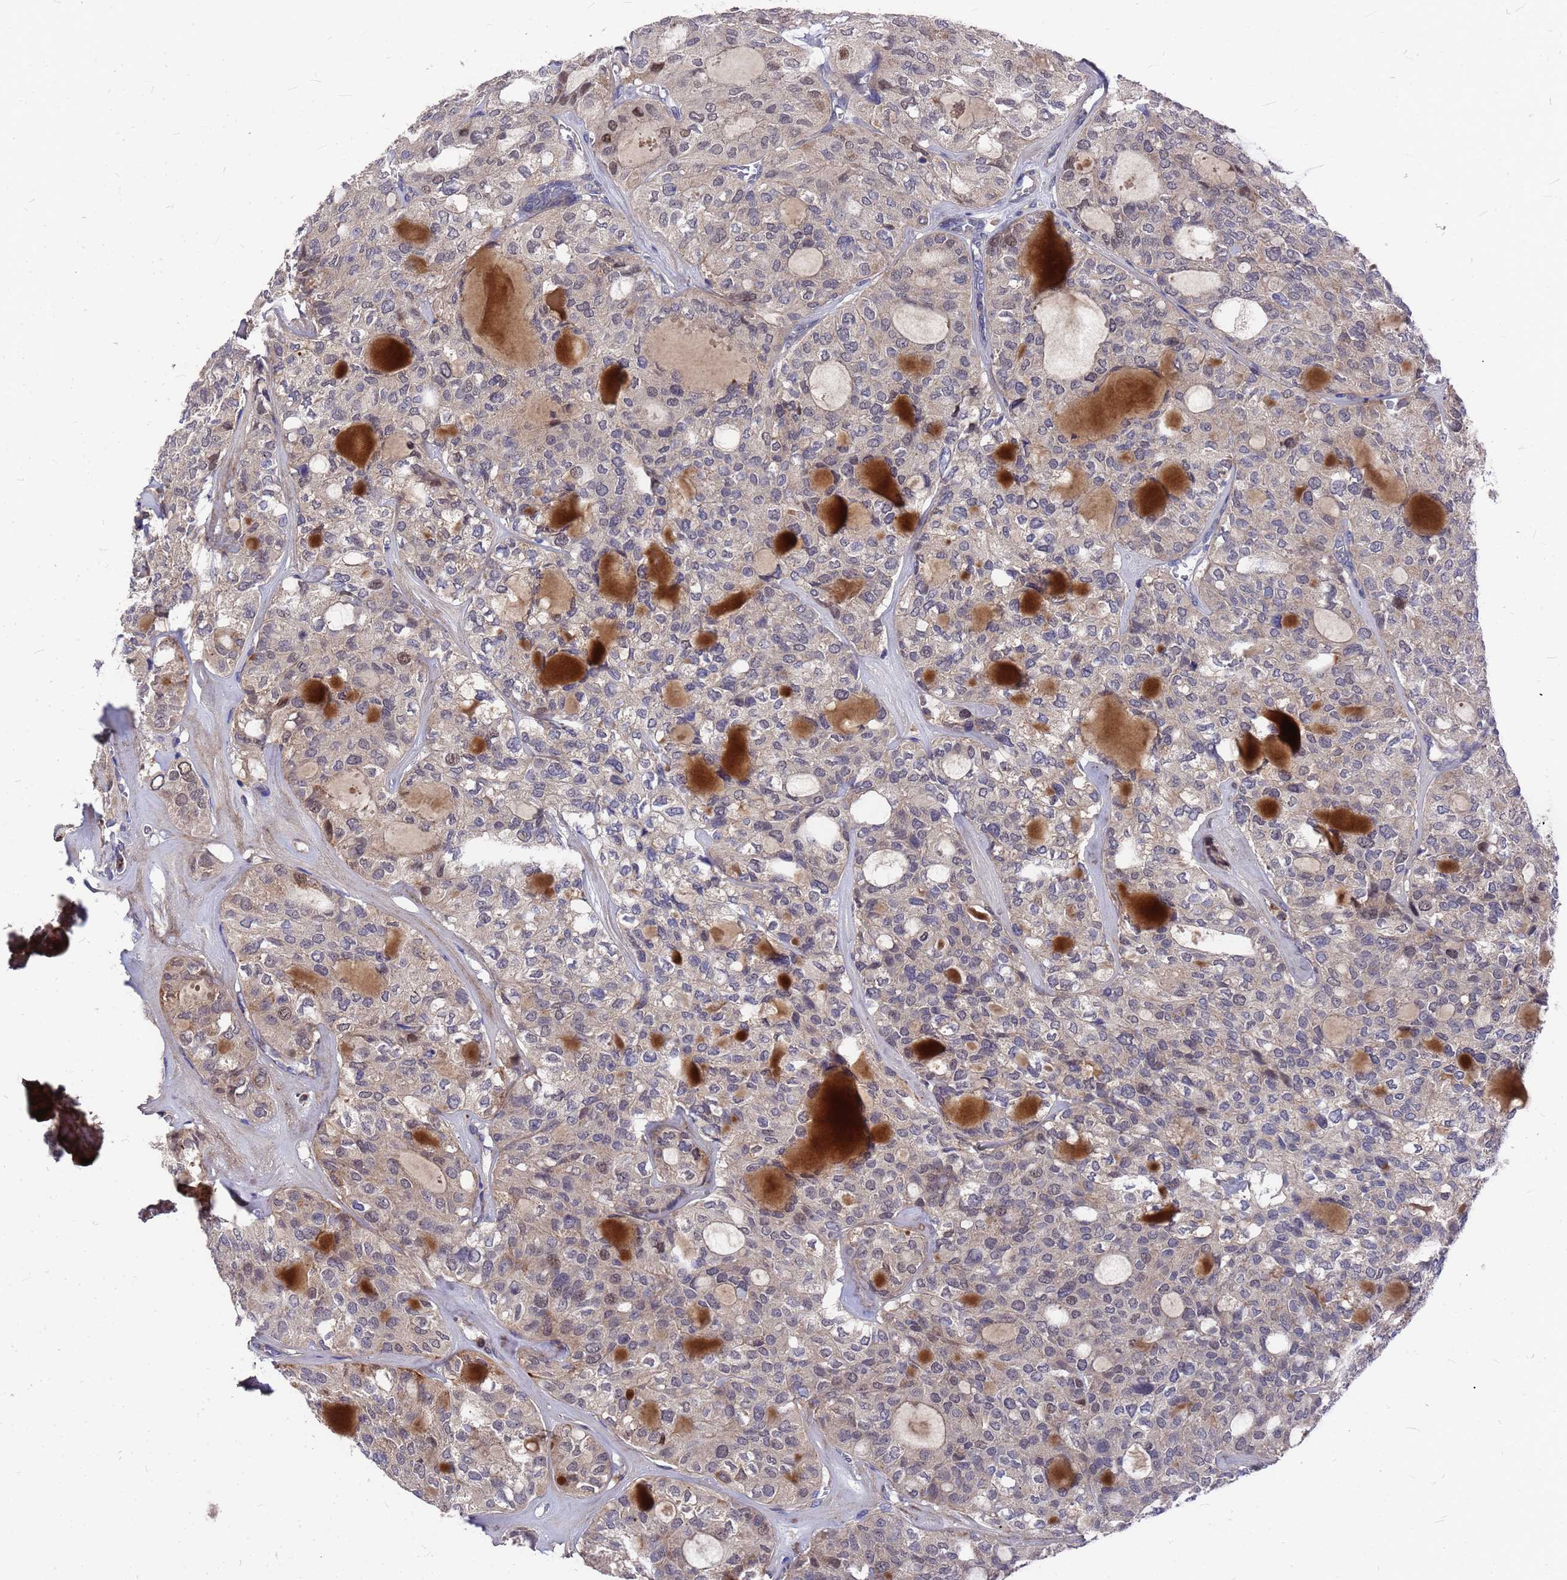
{"staining": {"intensity": "weak", "quantity": "<25%", "location": "cytoplasmic/membranous"}, "tissue": "thyroid cancer", "cell_type": "Tumor cells", "image_type": "cancer", "snomed": [{"axis": "morphology", "description": "Follicular adenoma carcinoma, NOS"}, {"axis": "topography", "description": "Thyroid gland"}], "caption": "There is no significant positivity in tumor cells of thyroid cancer.", "gene": "ZNF717", "patient": {"sex": "male", "age": 75}}